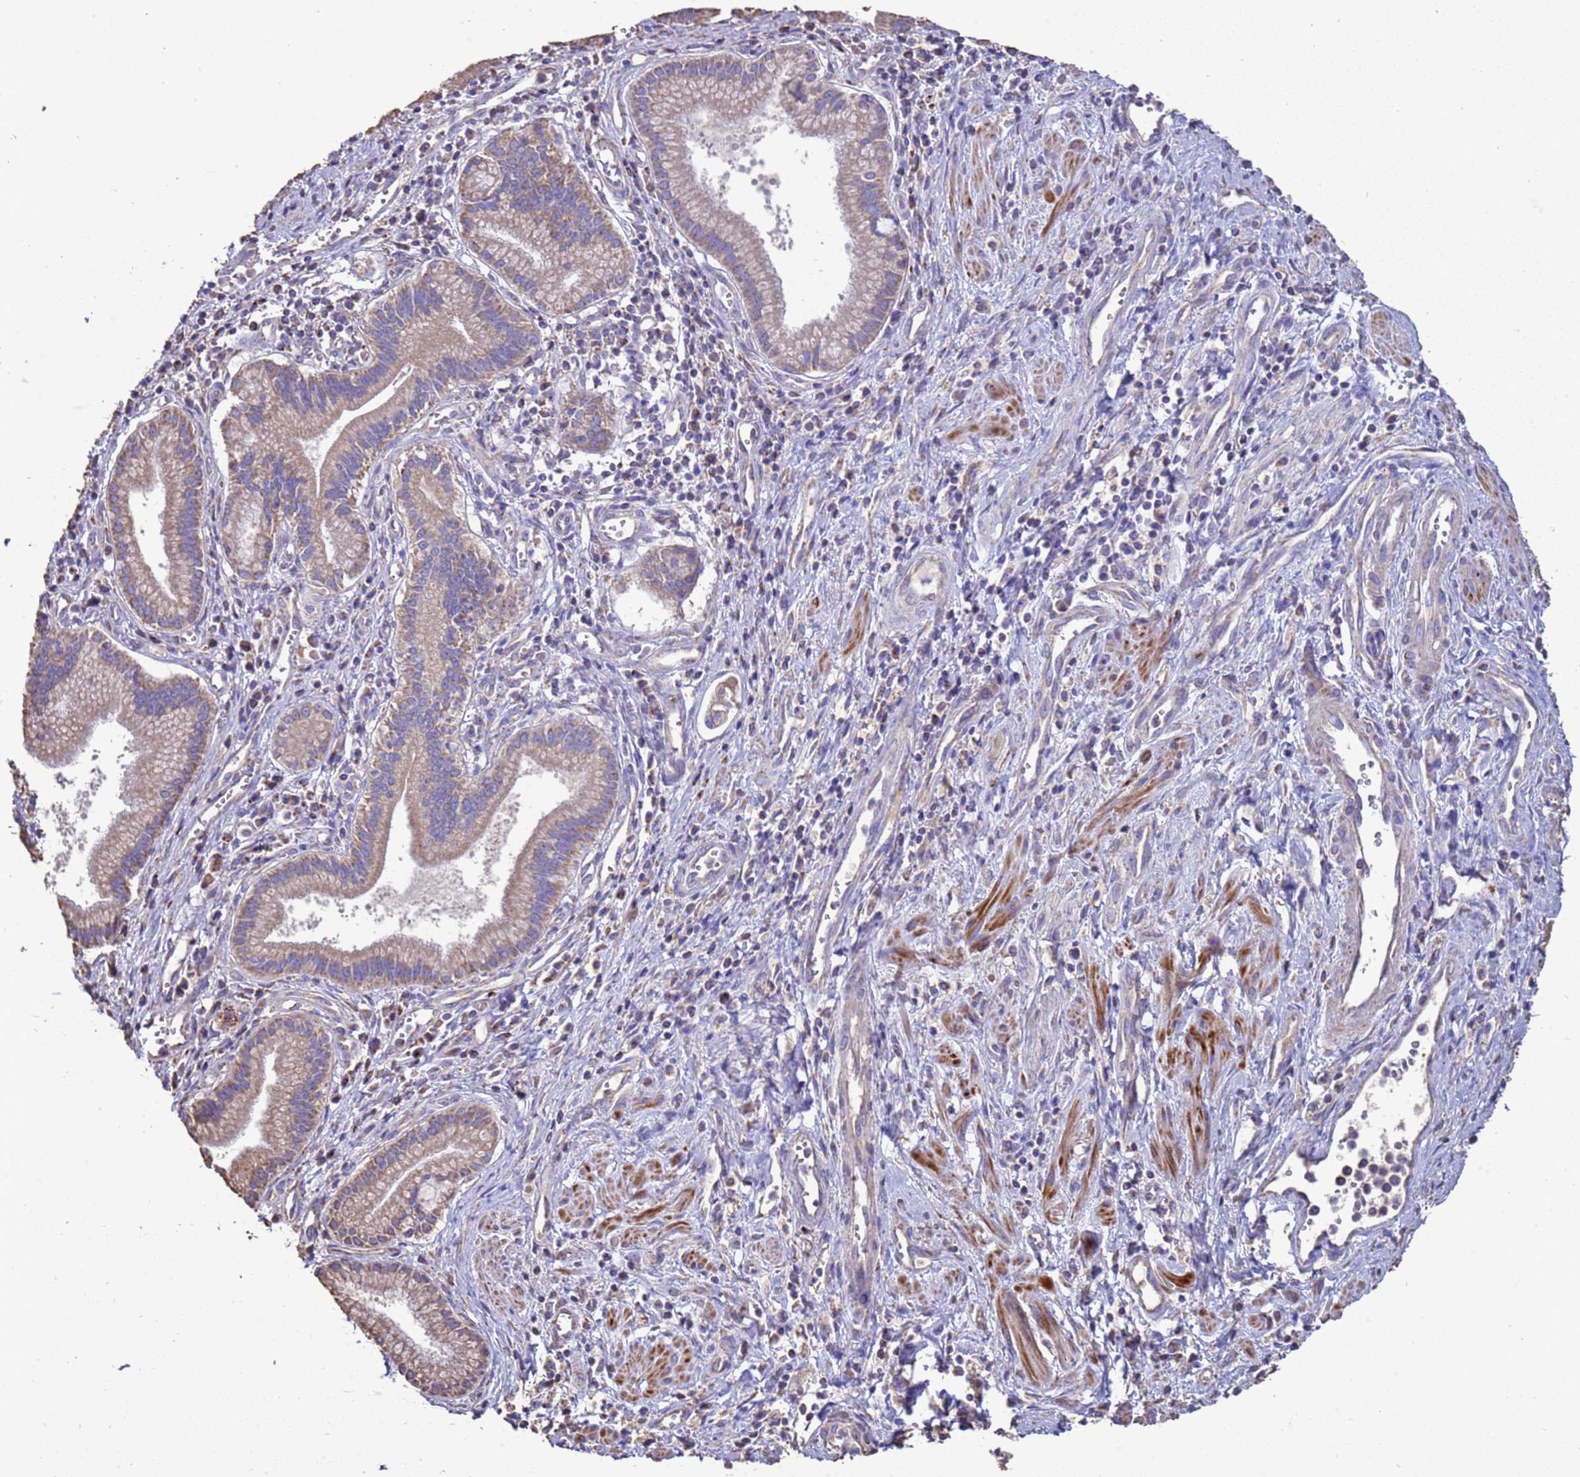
{"staining": {"intensity": "weak", "quantity": ">75%", "location": "cytoplasmic/membranous"}, "tissue": "pancreatic cancer", "cell_type": "Tumor cells", "image_type": "cancer", "snomed": [{"axis": "morphology", "description": "Adenocarcinoma, NOS"}, {"axis": "topography", "description": "Pancreas"}], "caption": "This is an image of IHC staining of pancreatic adenocarcinoma, which shows weak staining in the cytoplasmic/membranous of tumor cells.", "gene": "ZNFX1", "patient": {"sex": "male", "age": 78}}